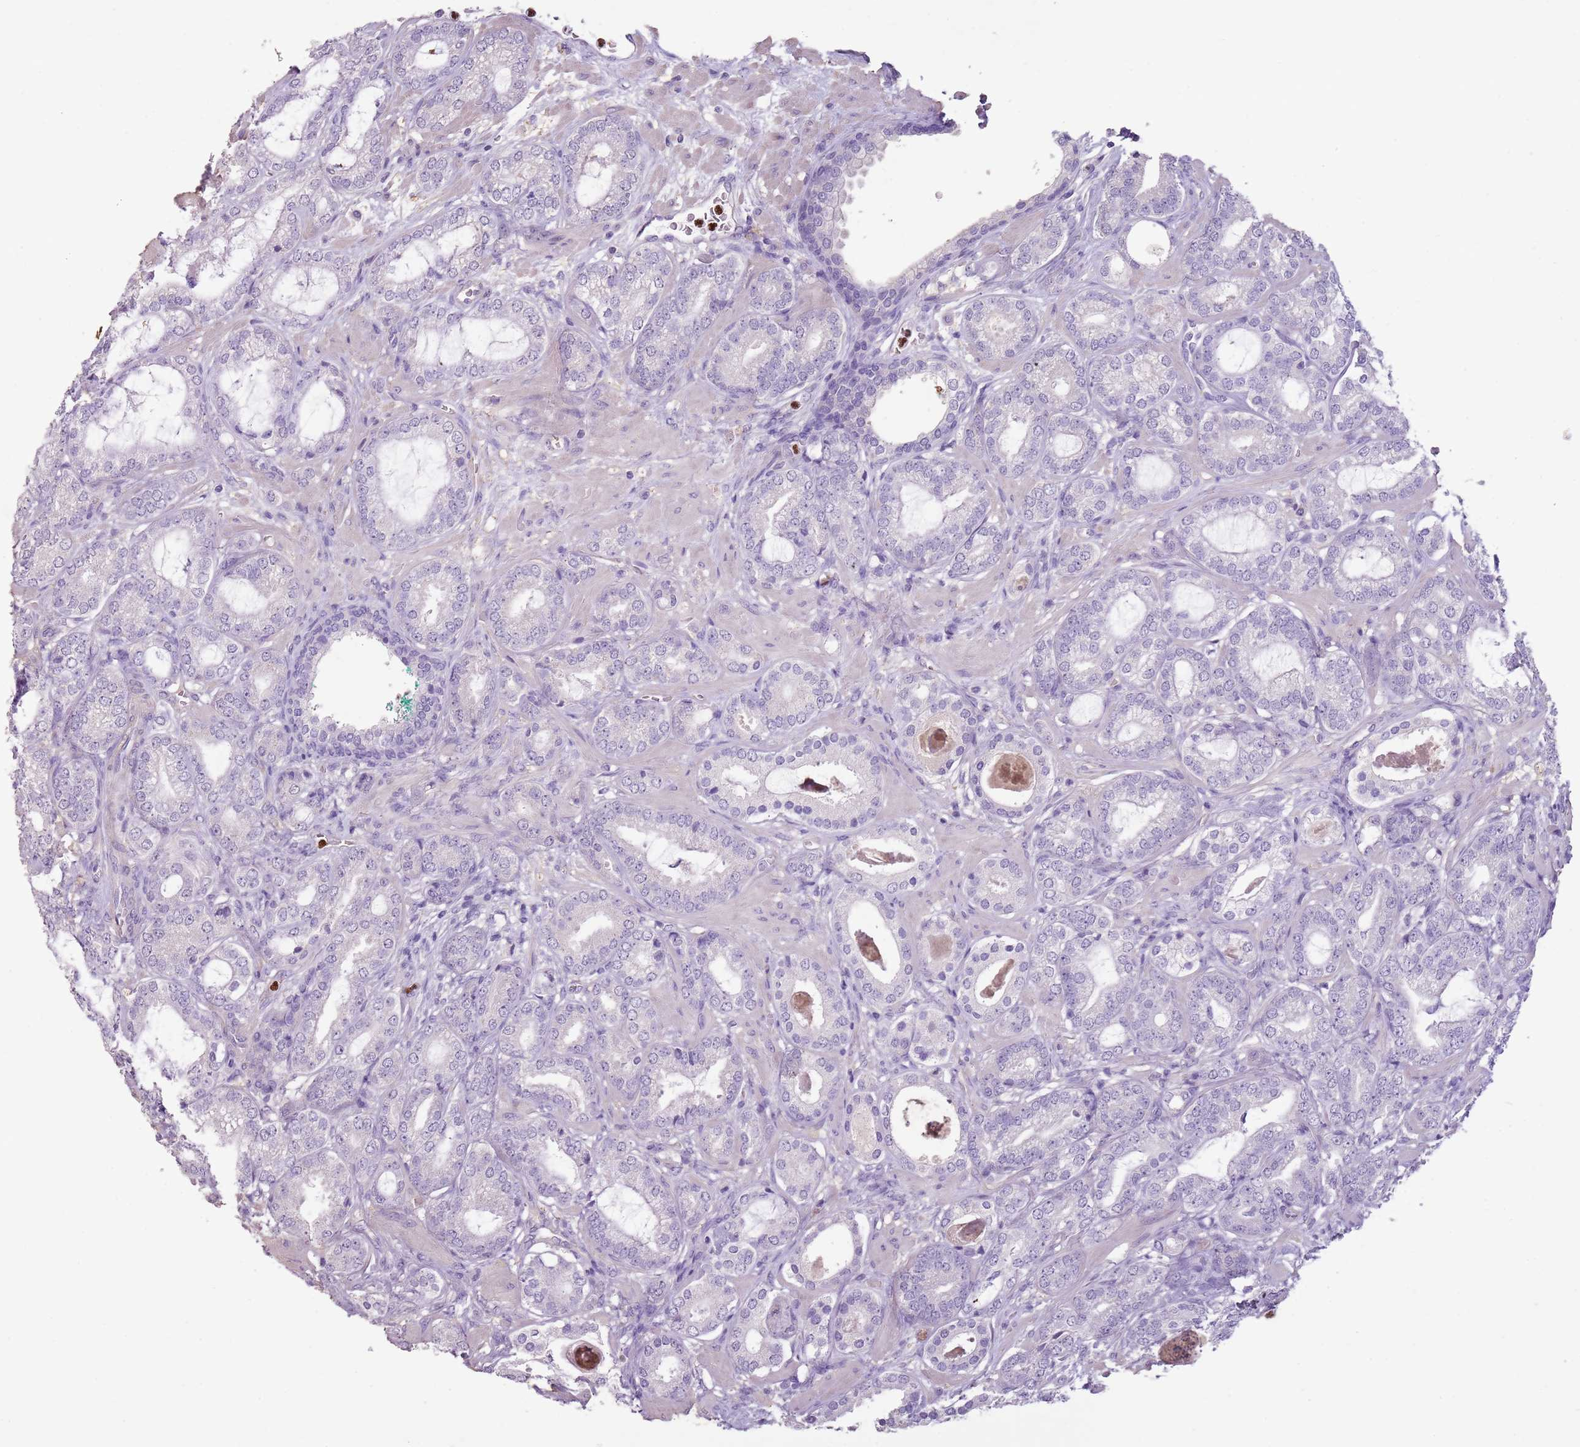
{"staining": {"intensity": "negative", "quantity": "none", "location": "none"}, "tissue": "prostate cancer", "cell_type": "Tumor cells", "image_type": "cancer", "snomed": [{"axis": "morphology", "description": "Adenocarcinoma, High grade"}, {"axis": "topography", "description": "Prostate"}], "caption": "Protein analysis of prostate adenocarcinoma (high-grade) demonstrates no significant expression in tumor cells.", "gene": "CELF6", "patient": {"sex": "male", "age": 60}}